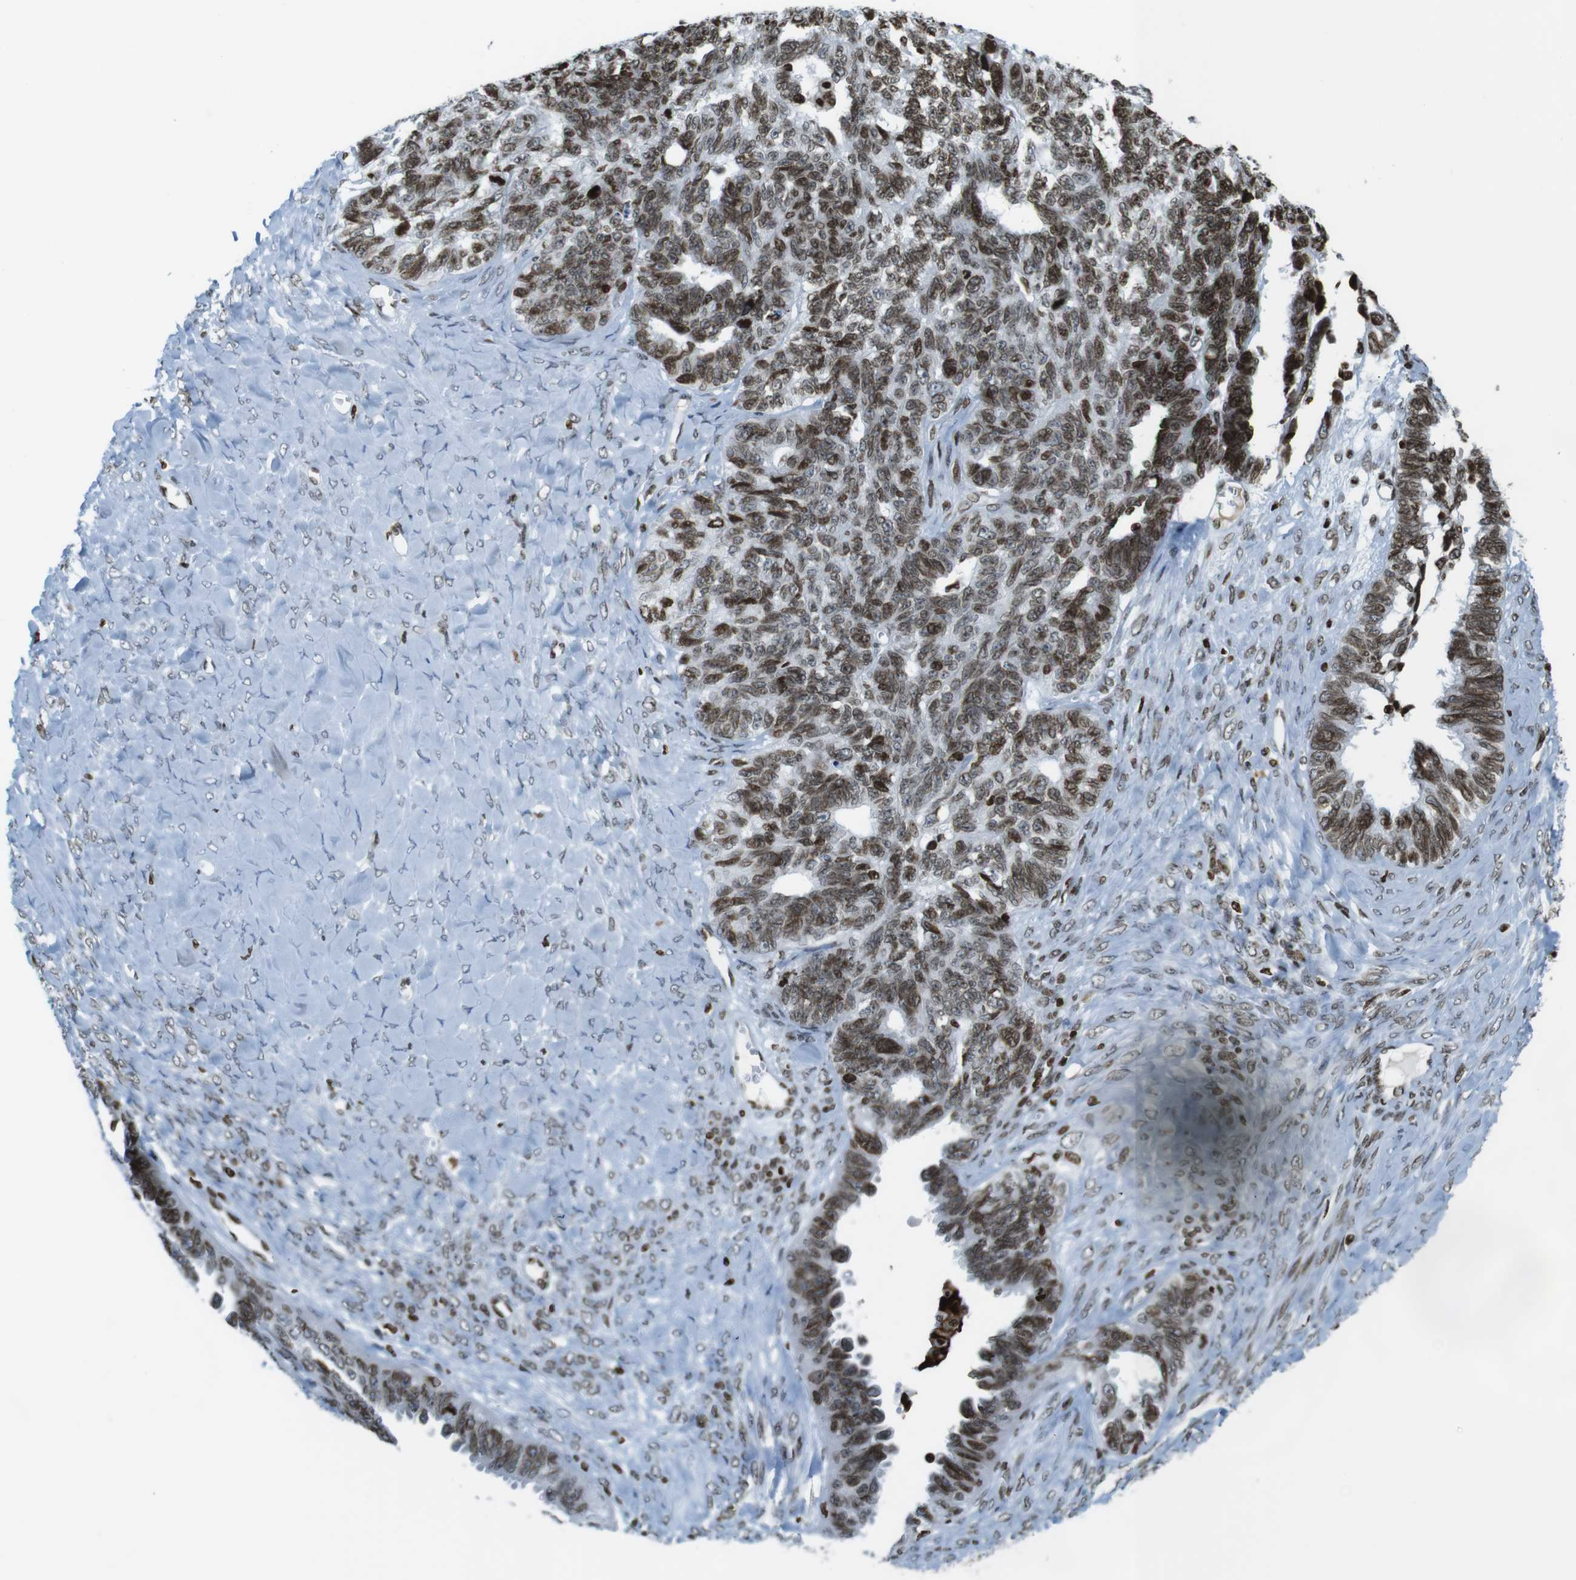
{"staining": {"intensity": "moderate", "quantity": ">75%", "location": "nuclear"}, "tissue": "ovarian cancer", "cell_type": "Tumor cells", "image_type": "cancer", "snomed": [{"axis": "morphology", "description": "Cystadenocarcinoma, serous, NOS"}, {"axis": "topography", "description": "Ovary"}], "caption": "Immunohistochemical staining of human ovarian cancer demonstrates moderate nuclear protein staining in approximately >75% of tumor cells.", "gene": "H2AC8", "patient": {"sex": "female", "age": 79}}